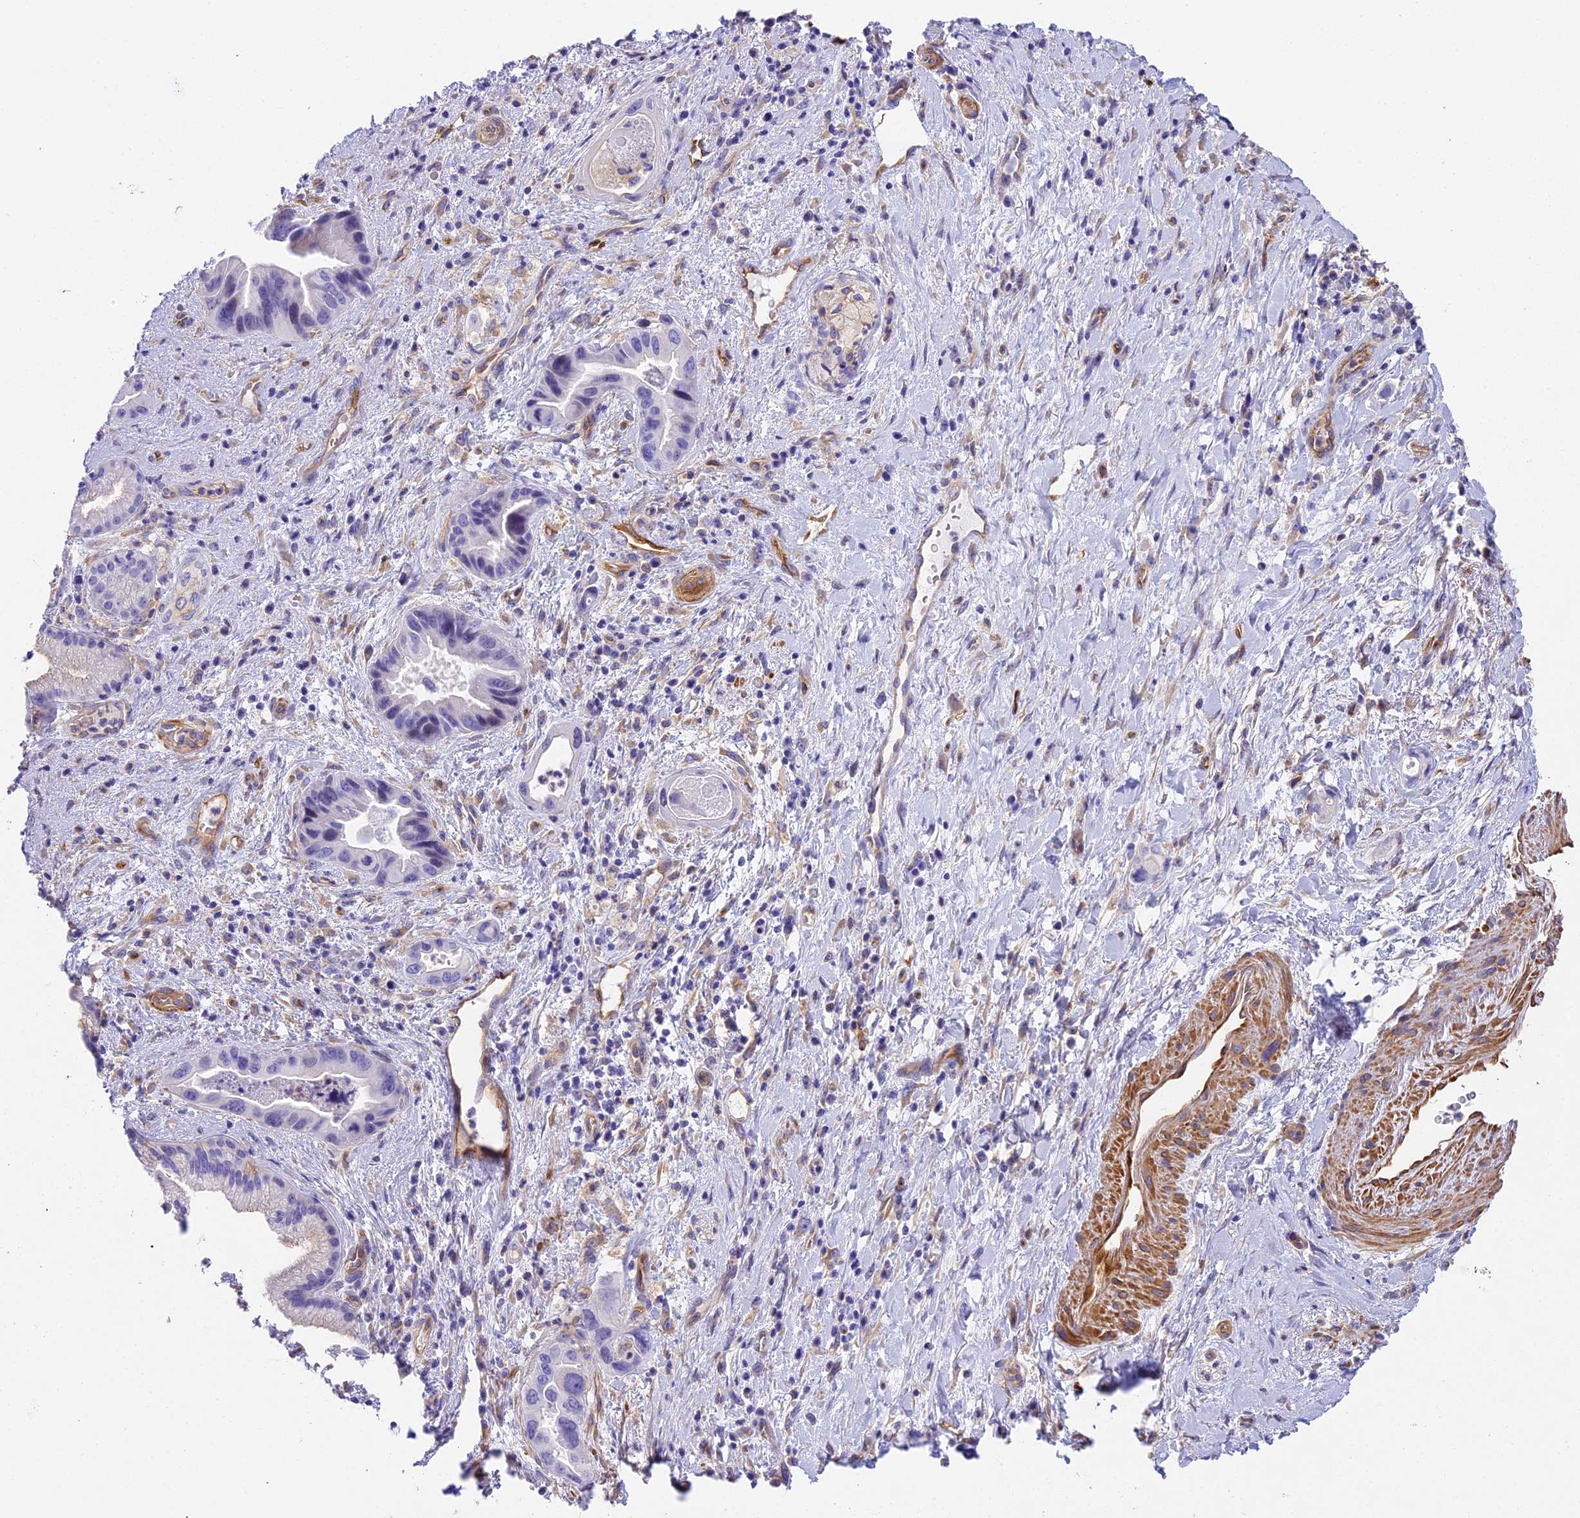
{"staining": {"intensity": "negative", "quantity": "none", "location": "none"}, "tissue": "pancreatic cancer", "cell_type": "Tumor cells", "image_type": "cancer", "snomed": [{"axis": "morphology", "description": "Adenocarcinoma, NOS"}, {"axis": "topography", "description": "Pancreas"}], "caption": "A high-resolution image shows immunohistochemistry staining of adenocarcinoma (pancreatic), which shows no significant positivity in tumor cells.", "gene": "HOMER3", "patient": {"sex": "female", "age": 77}}